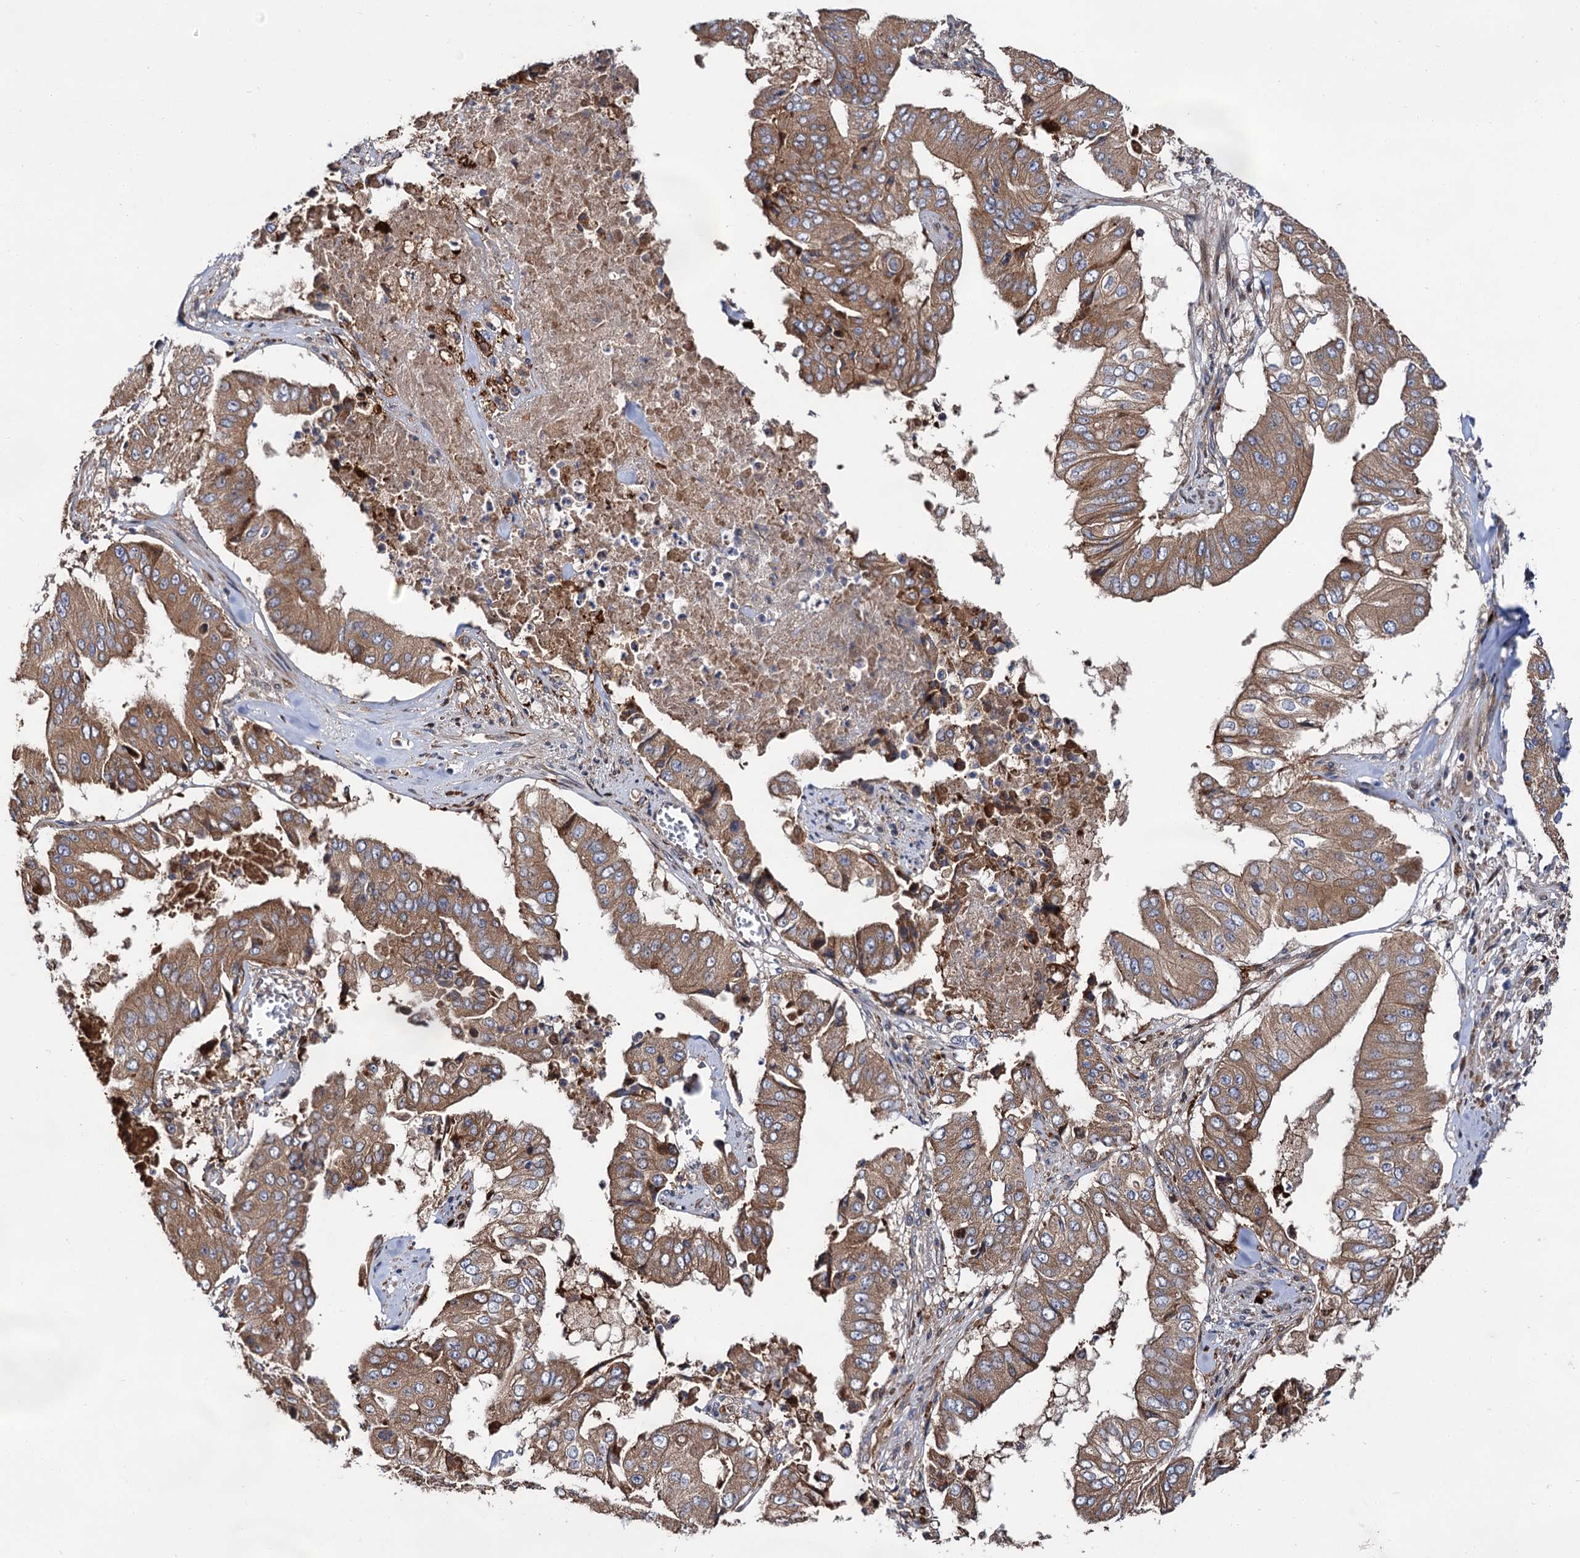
{"staining": {"intensity": "moderate", "quantity": ">75%", "location": "cytoplasmic/membranous"}, "tissue": "pancreatic cancer", "cell_type": "Tumor cells", "image_type": "cancer", "snomed": [{"axis": "morphology", "description": "Adenocarcinoma, NOS"}, {"axis": "topography", "description": "Pancreas"}], "caption": "Immunohistochemistry of adenocarcinoma (pancreatic) displays medium levels of moderate cytoplasmic/membranous expression in approximately >75% of tumor cells.", "gene": "NAA25", "patient": {"sex": "female", "age": 77}}